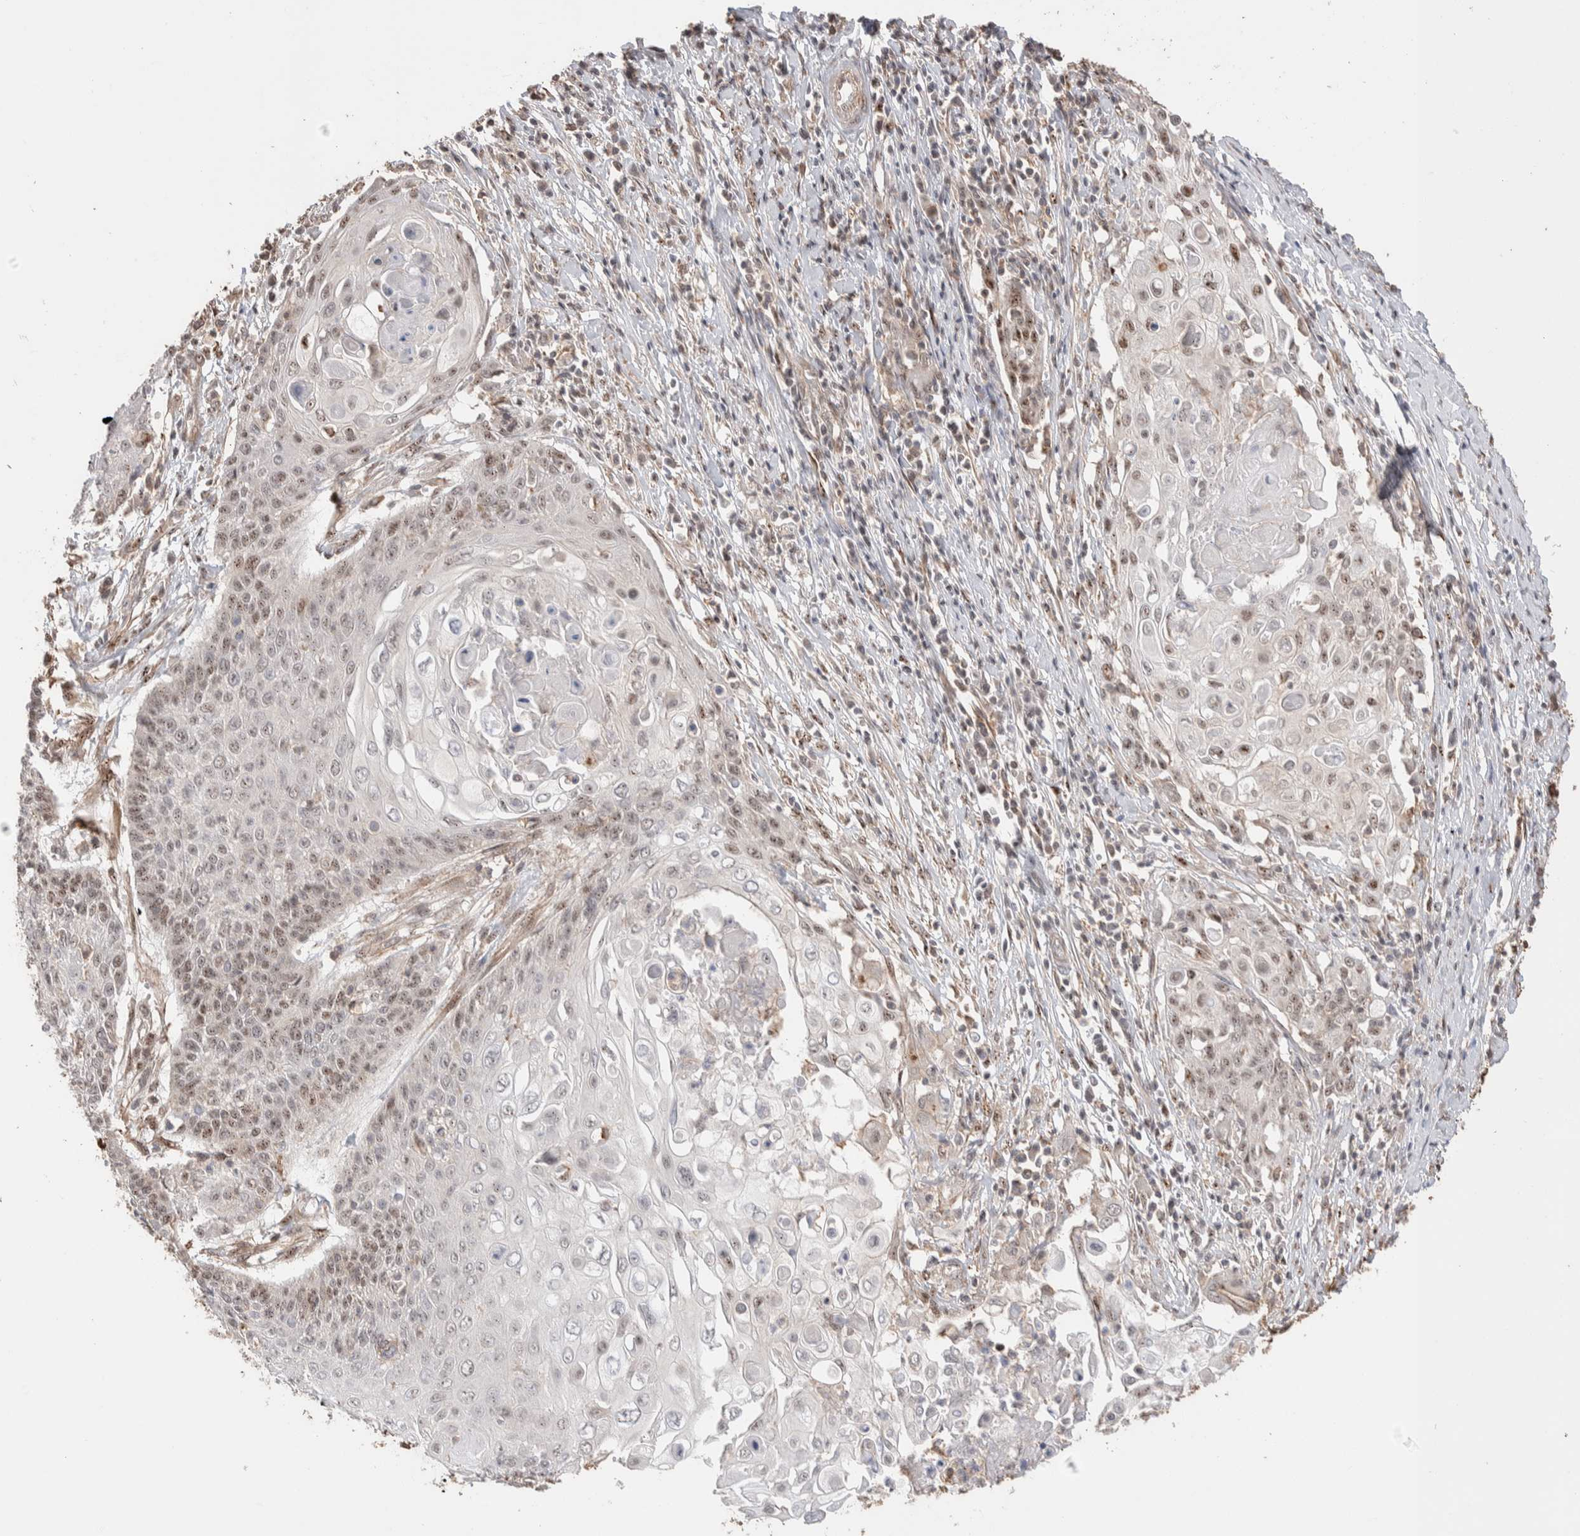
{"staining": {"intensity": "weak", "quantity": ">75%", "location": "nuclear"}, "tissue": "cervical cancer", "cell_type": "Tumor cells", "image_type": "cancer", "snomed": [{"axis": "morphology", "description": "Squamous cell carcinoma, NOS"}, {"axis": "topography", "description": "Cervix"}], "caption": "Cervical squamous cell carcinoma was stained to show a protein in brown. There is low levels of weak nuclear staining in about >75% of tumor cells. The staining was performed using DAB (3,3'-diaminobenzidine) to visualize the protein expression in brown, while the nuclei were stained in blue with hematoxylin (Magnification: 20x).", "gene": "ZNF704", "patient": {"sex": "female", "age": 39}}